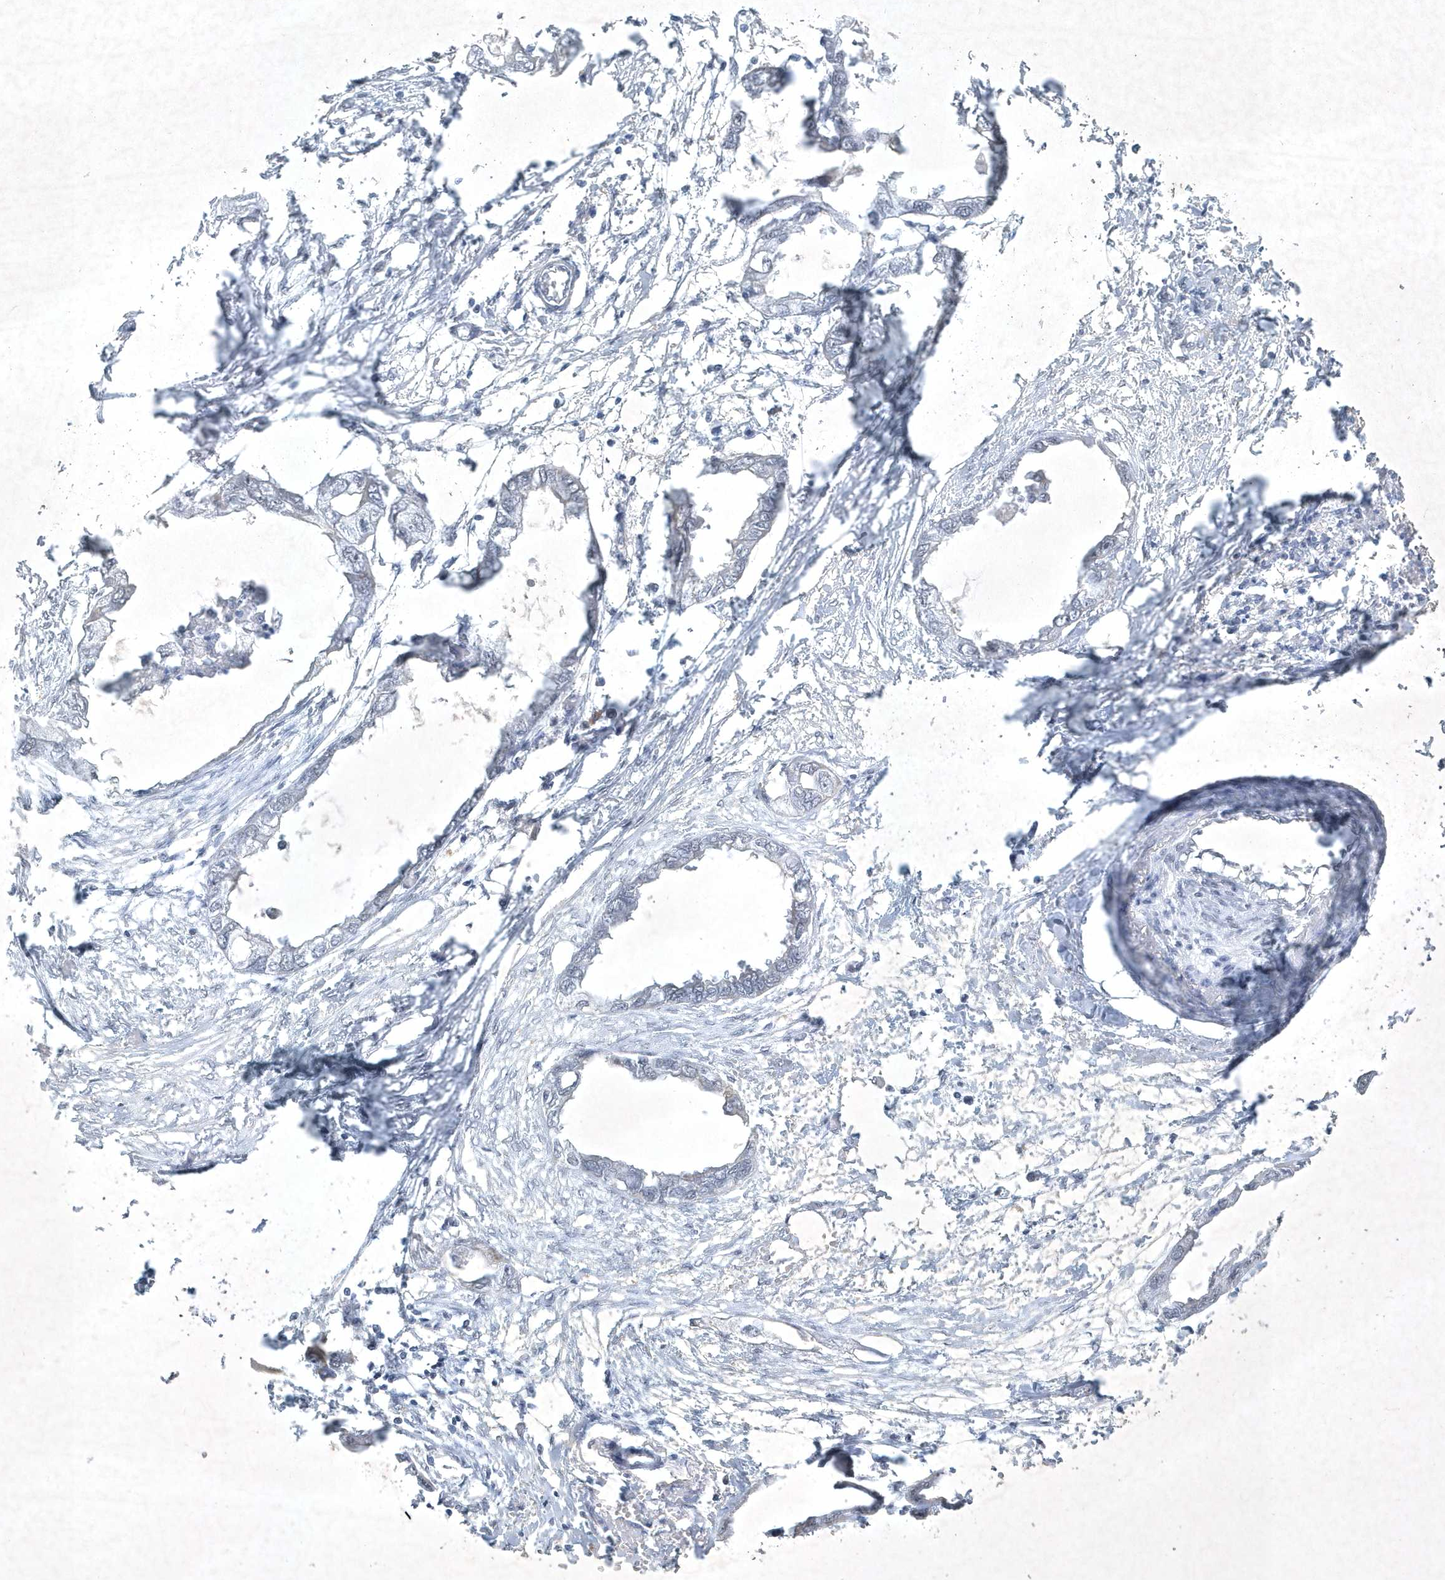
{"staining": {"intensity": "negative", "quantity": "none", "location": "none"}, "tissue": "endometrial cancer", "cell_type": "Tumor cells", "image_type": "cancer", "snomed": [{"axis": "morphology", "description": "Adenocarcinoma, NOS"}, {"axis": "morphology", "description": "Adenocarcinoma, metastatic, NOS"}, {"axis": "topography", "description": "Adipose tissue"}, {"axis": "topography", "description": "Endometrium"}], "caption": "The micrograph shows no staining of tumor cells in adenocarcinoma (endometrial). (Brightfield microscopy of DAB immunohistochemistry (IHC) at high magnification).", "gene": "ZBTB9", "patient": {"sex": "female", "age": 67}}